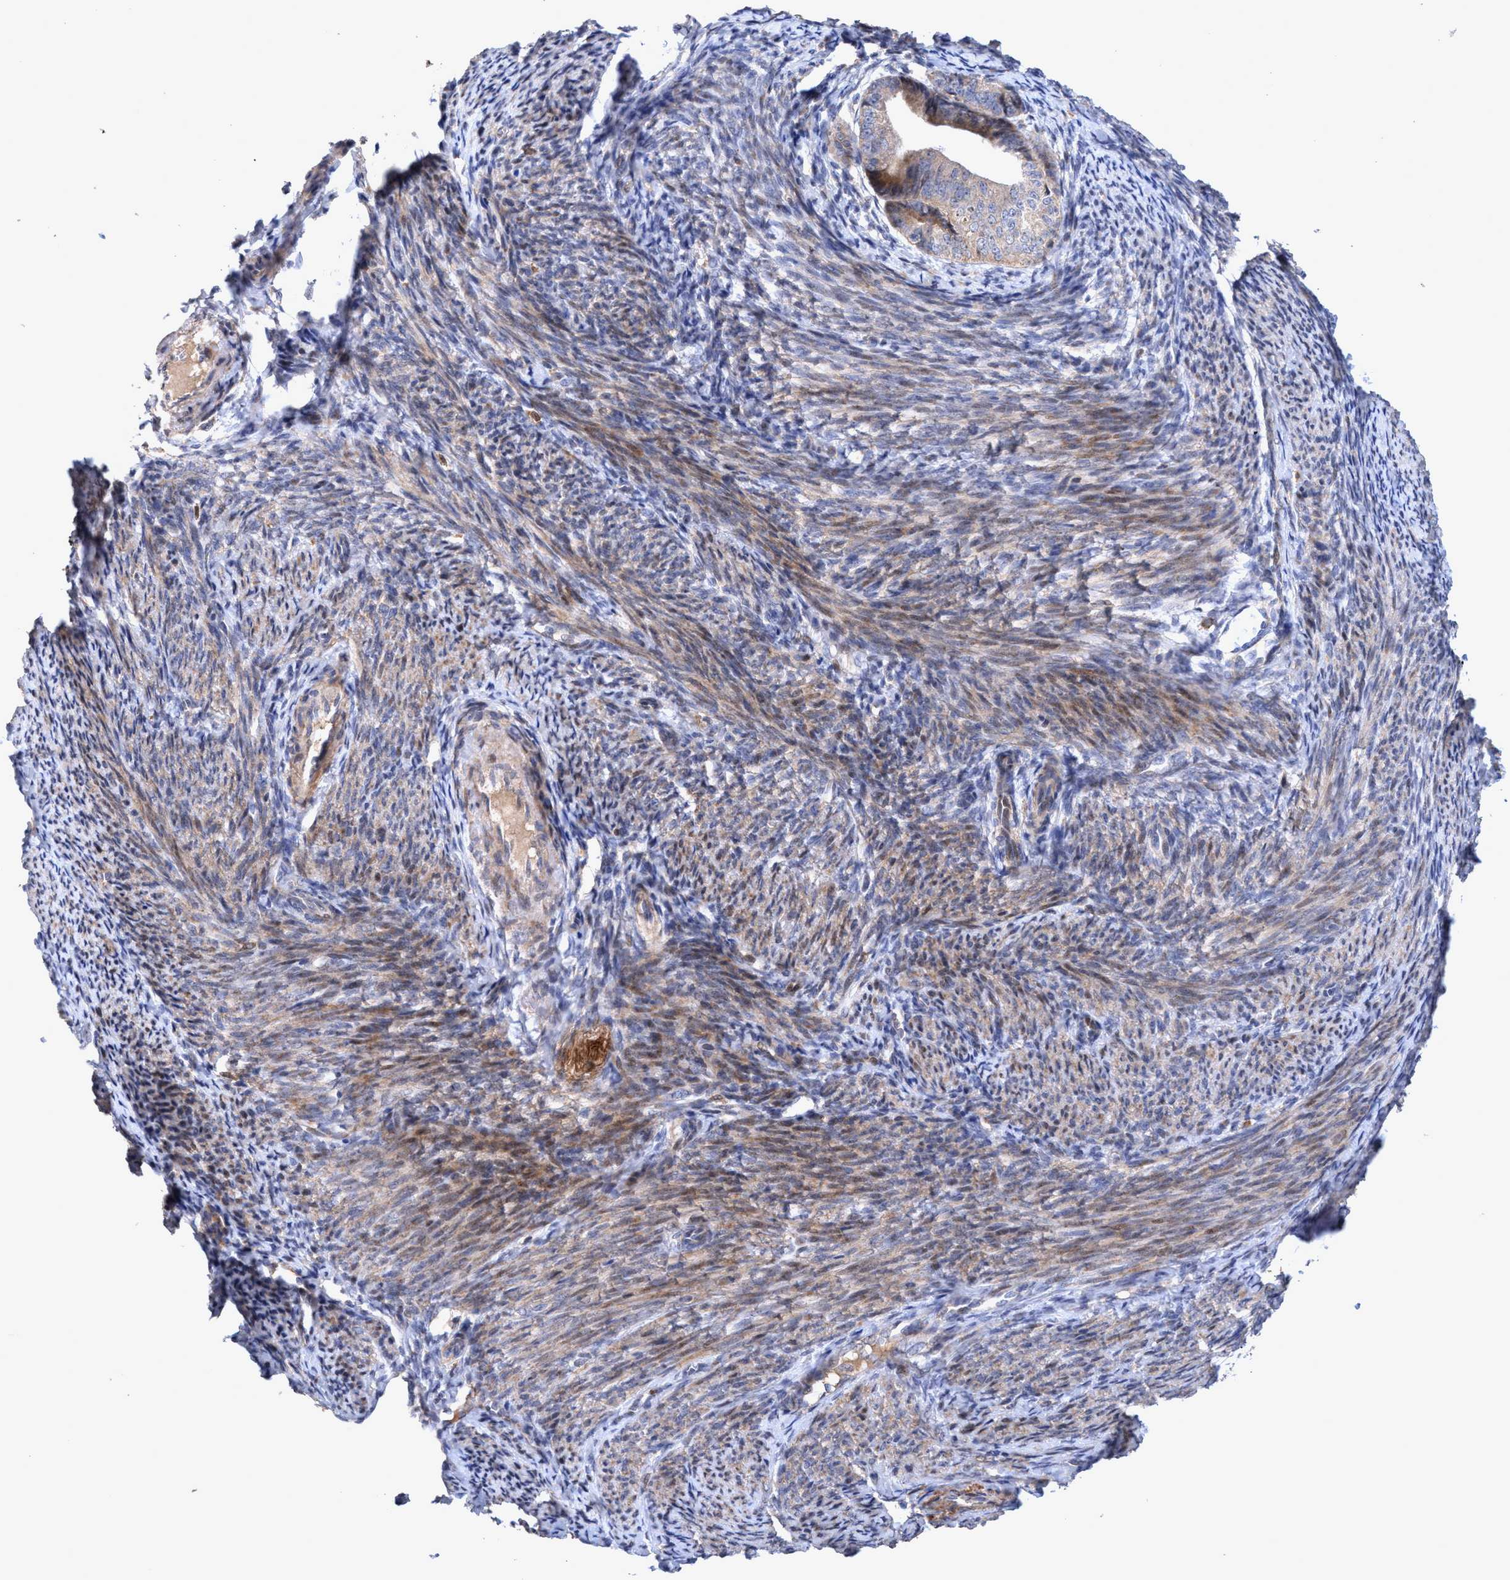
{"staining": {"intensity": "weak", "quantity": ">75%", "location": "cytoplasmic/membranous"}, "tissue": "endometrial cancer", "cell_type": "Tumor cells", "image_type": "cancer", "snomed": [{"axis": "morphology", "description": "Adenocarcinoma, NOS"}, {"axis": "topography", "description": "Endometrium"}], "caption": "Tumor cells reveal low levels of weak cytoplasmic/membranous staining in about >75% of cells in endometrial cancer.", "gene": "ZNF677", "patient": {"sex": "female", "age": 63}}